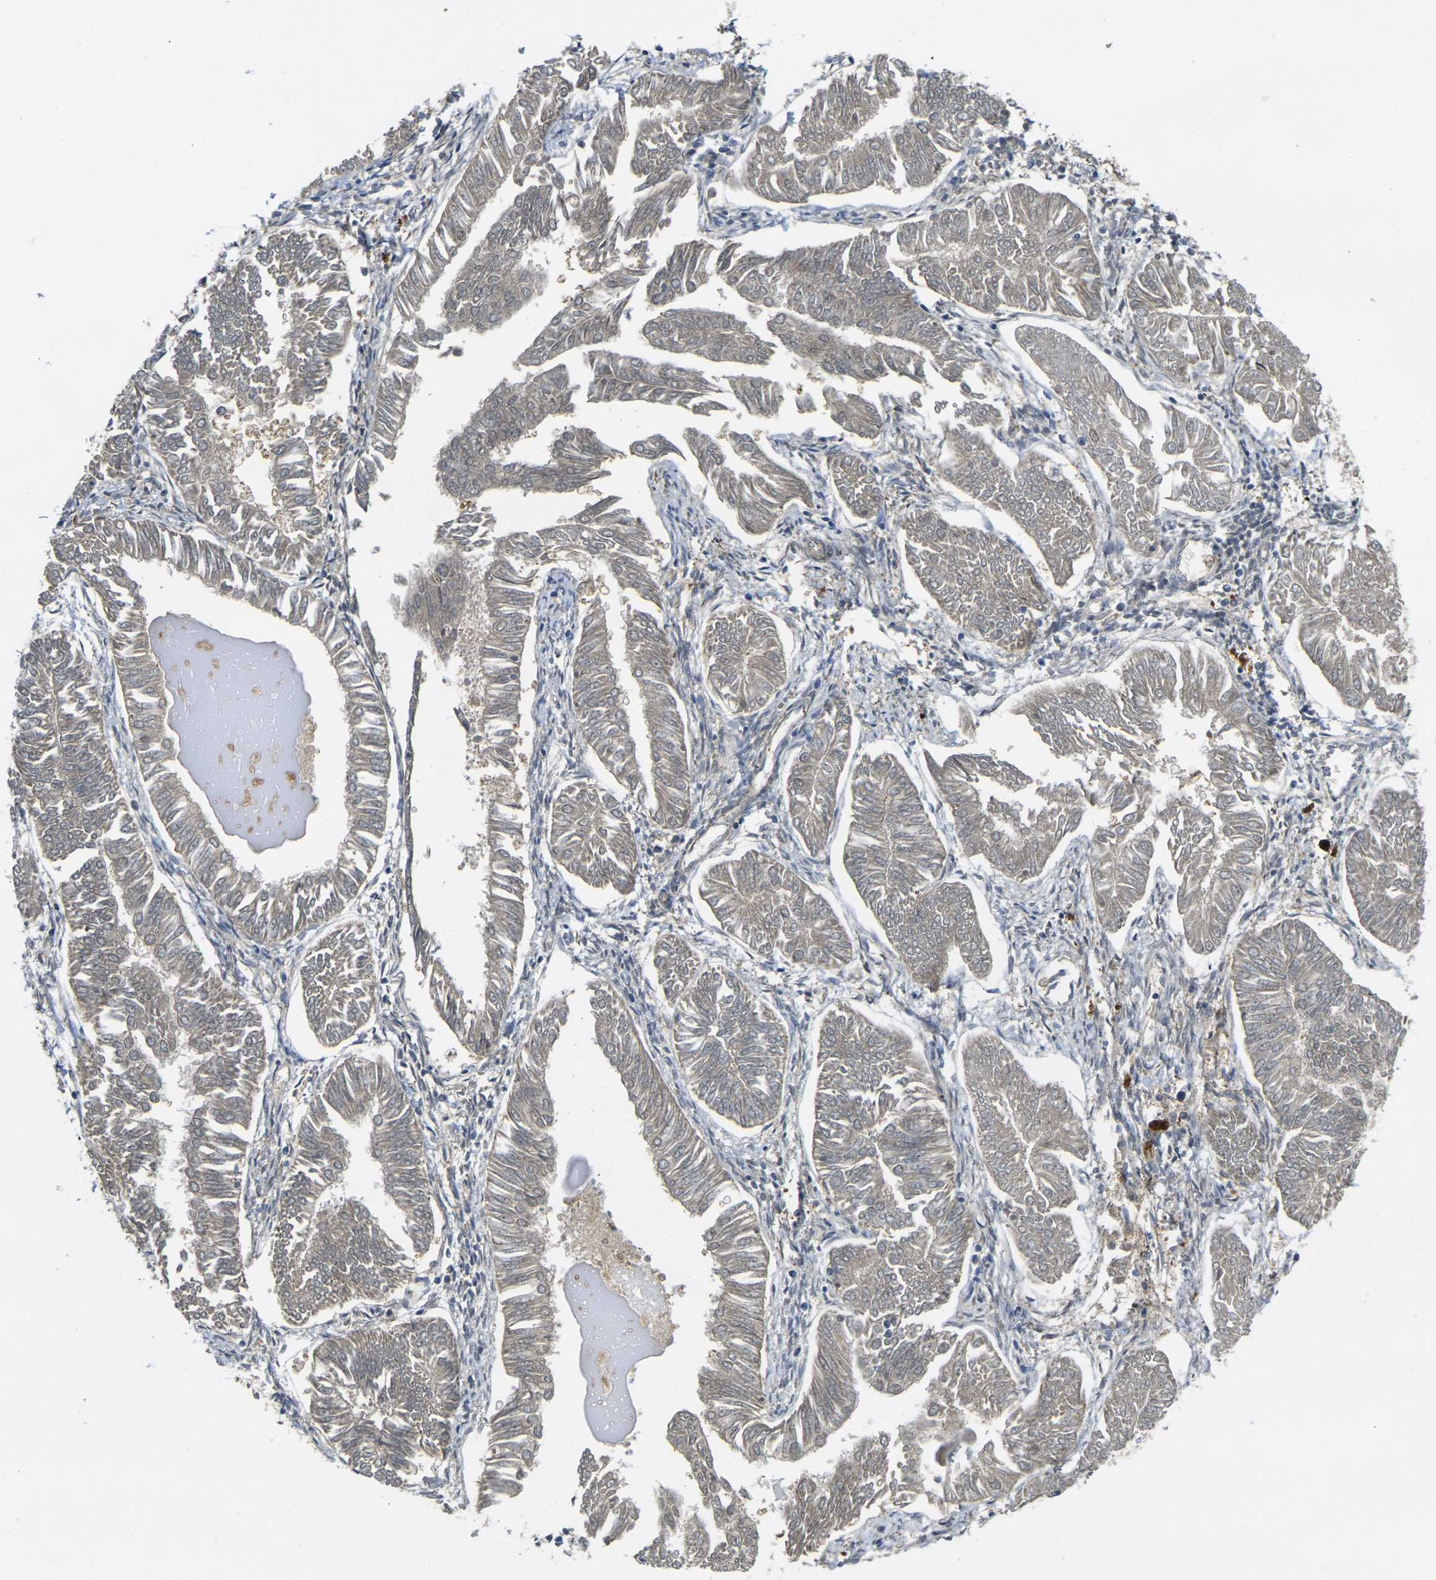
{"staining": {"intensity": "weak", "quantity": ">75%", "location": "cytoplasmic/membranous"}, "tissue": "endometrial cancer", "cell_type": "Tumor cells", "image_type": "cancer", "snomed": [{"axis": "morphology", "description": "Adenocarcinoma, NOS"}, {"axis": "topography", "description": "Endometrium"}], "caption": "This is a photomicrograph of immunohistochemistry staining of endometrial cancer, which shows weak expression in the cytoplasmic/membranous of tumor cells.", "gene": "PIGL", "patient": {"sex": "female", "age": 53}}